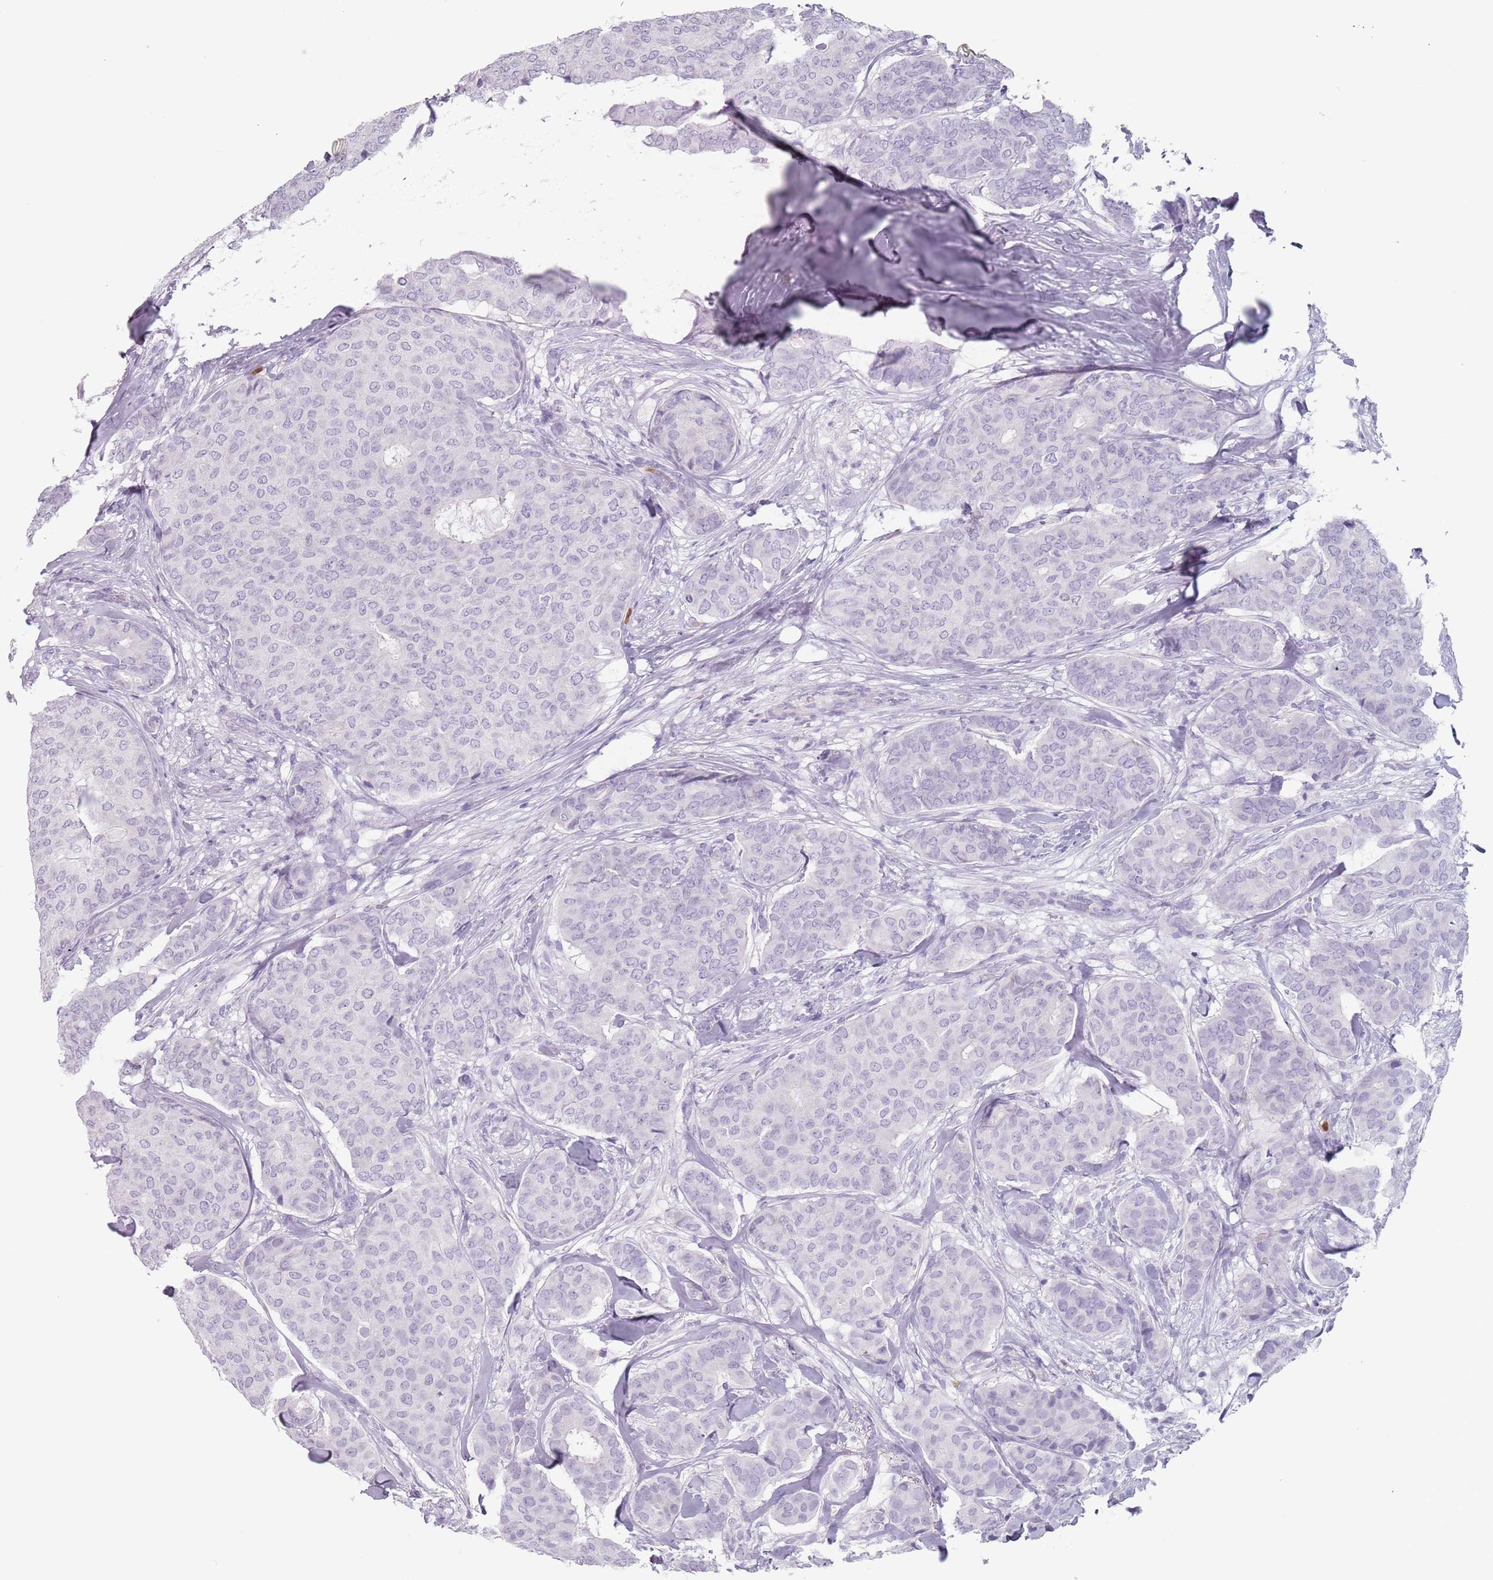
{"staining": {"intensity": "negative", "quantity": "none", "location": "none"}, "tissue": "breast cancer", "cell_type": "Tumor cells", "image_type": "cancer", "snomed": [{"axis": "morphology", "description": "Duct carcinoma"}, {"axis": "topography", "description": "Breast"}], "caption": "Tumor cells are negative for brown protein staining in infiltrating ductal carcinoma (breast).", "gene": "ZNF584", "patient": {"sex": "female", "age": 75}}